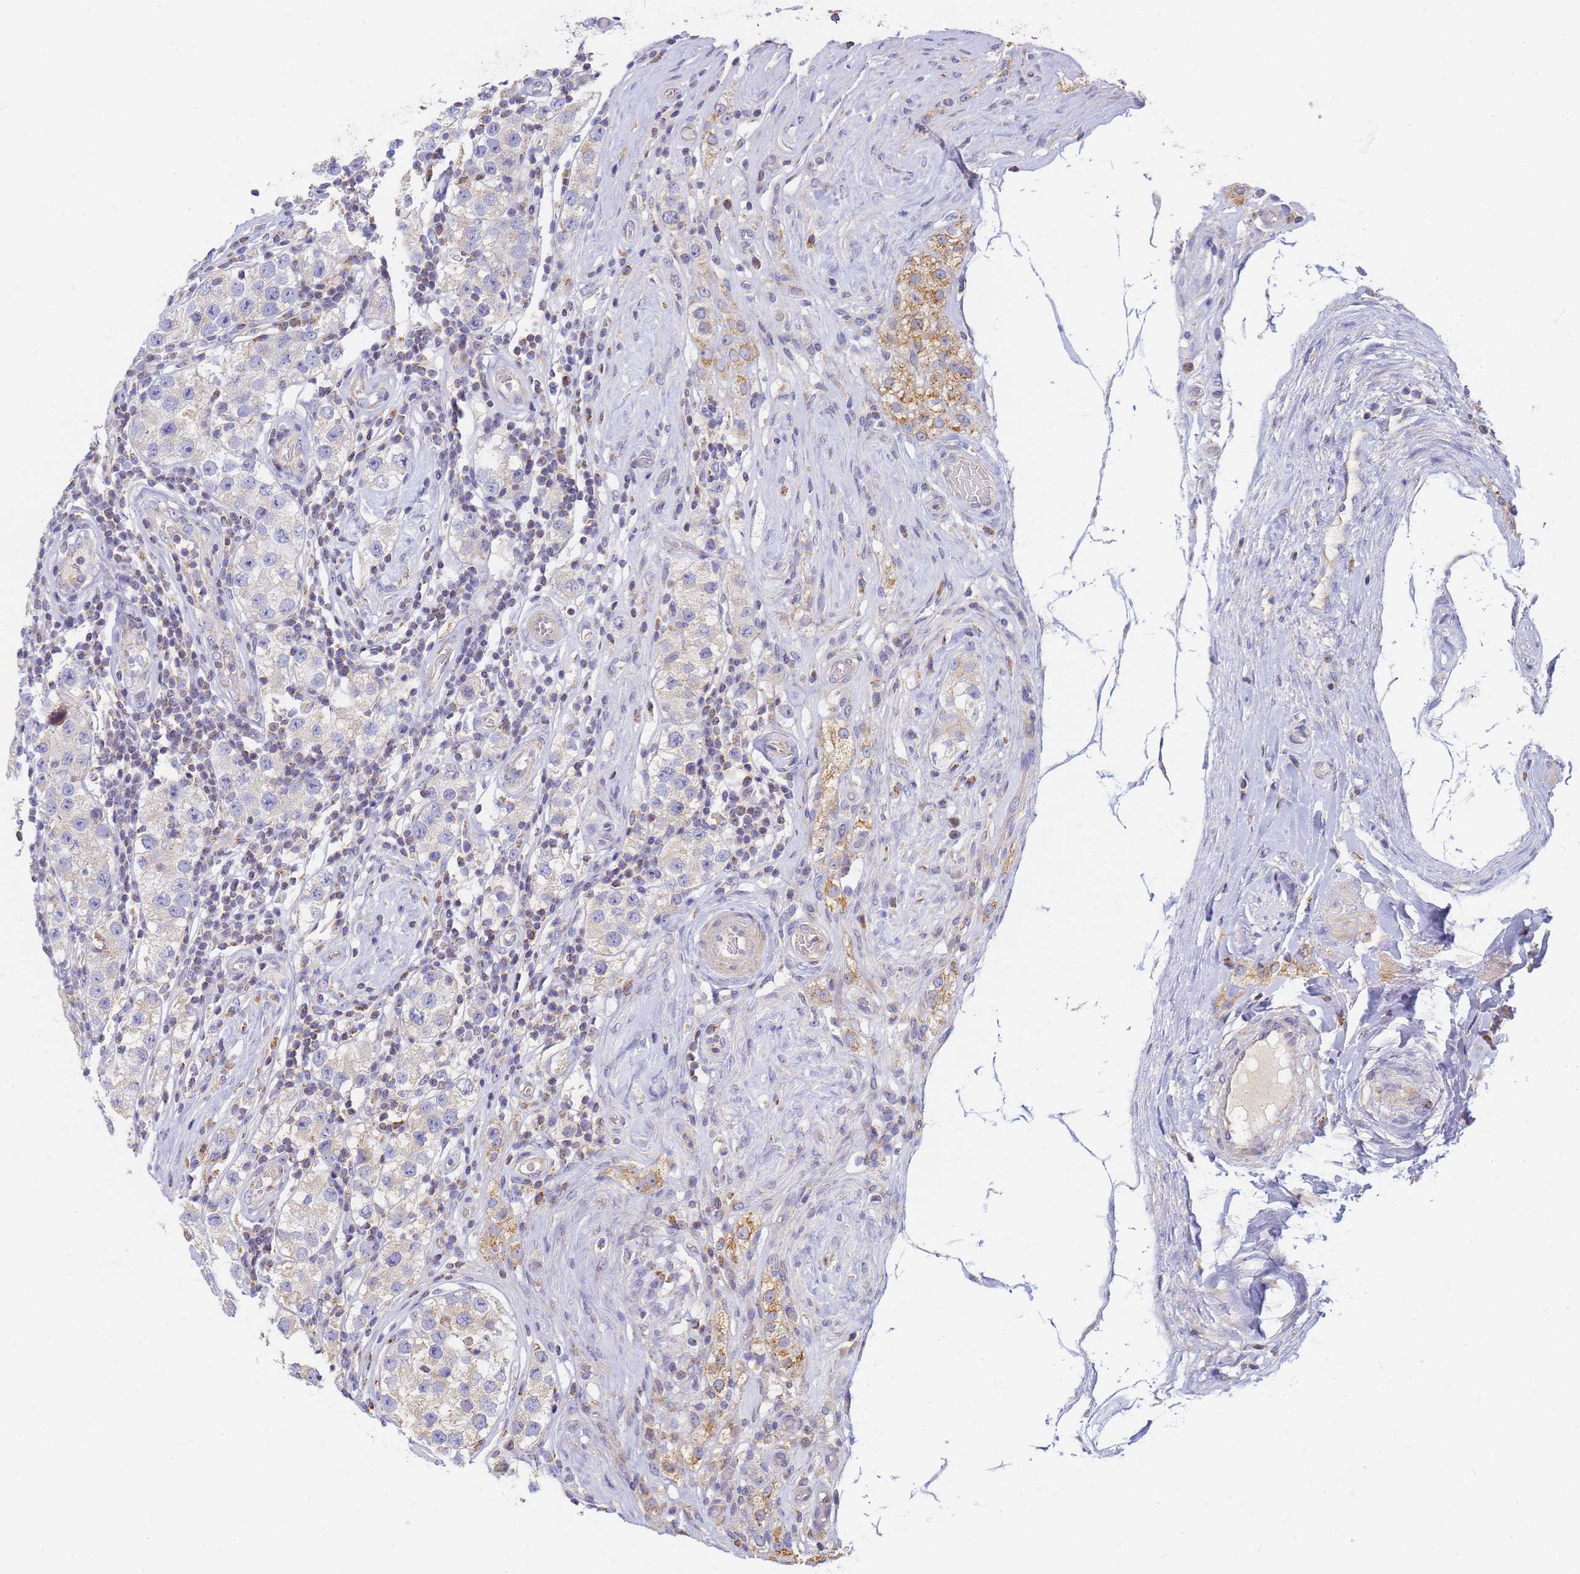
{"staining": {"intensity": "weak", "quantity": "<25%", "location": "cytoplasmic/membranous"}, "tissue": "testis cancer", "cell_type": "Tumor cells", "image_type": "cancer", "snomed": [{"axis": "morphology", "description": "Seminoma, NOS"}, {"axis": "topography", "description": "Testis"}], "caption": "The immunohistochemistry (IHC) histopathology image has no significant positivity in tumor cells of testis seminoma tissue. (DAB immunohistochemistry, high magnification).", "gene": "UTP23", "patient": {"sex": "male", "age": 34}}